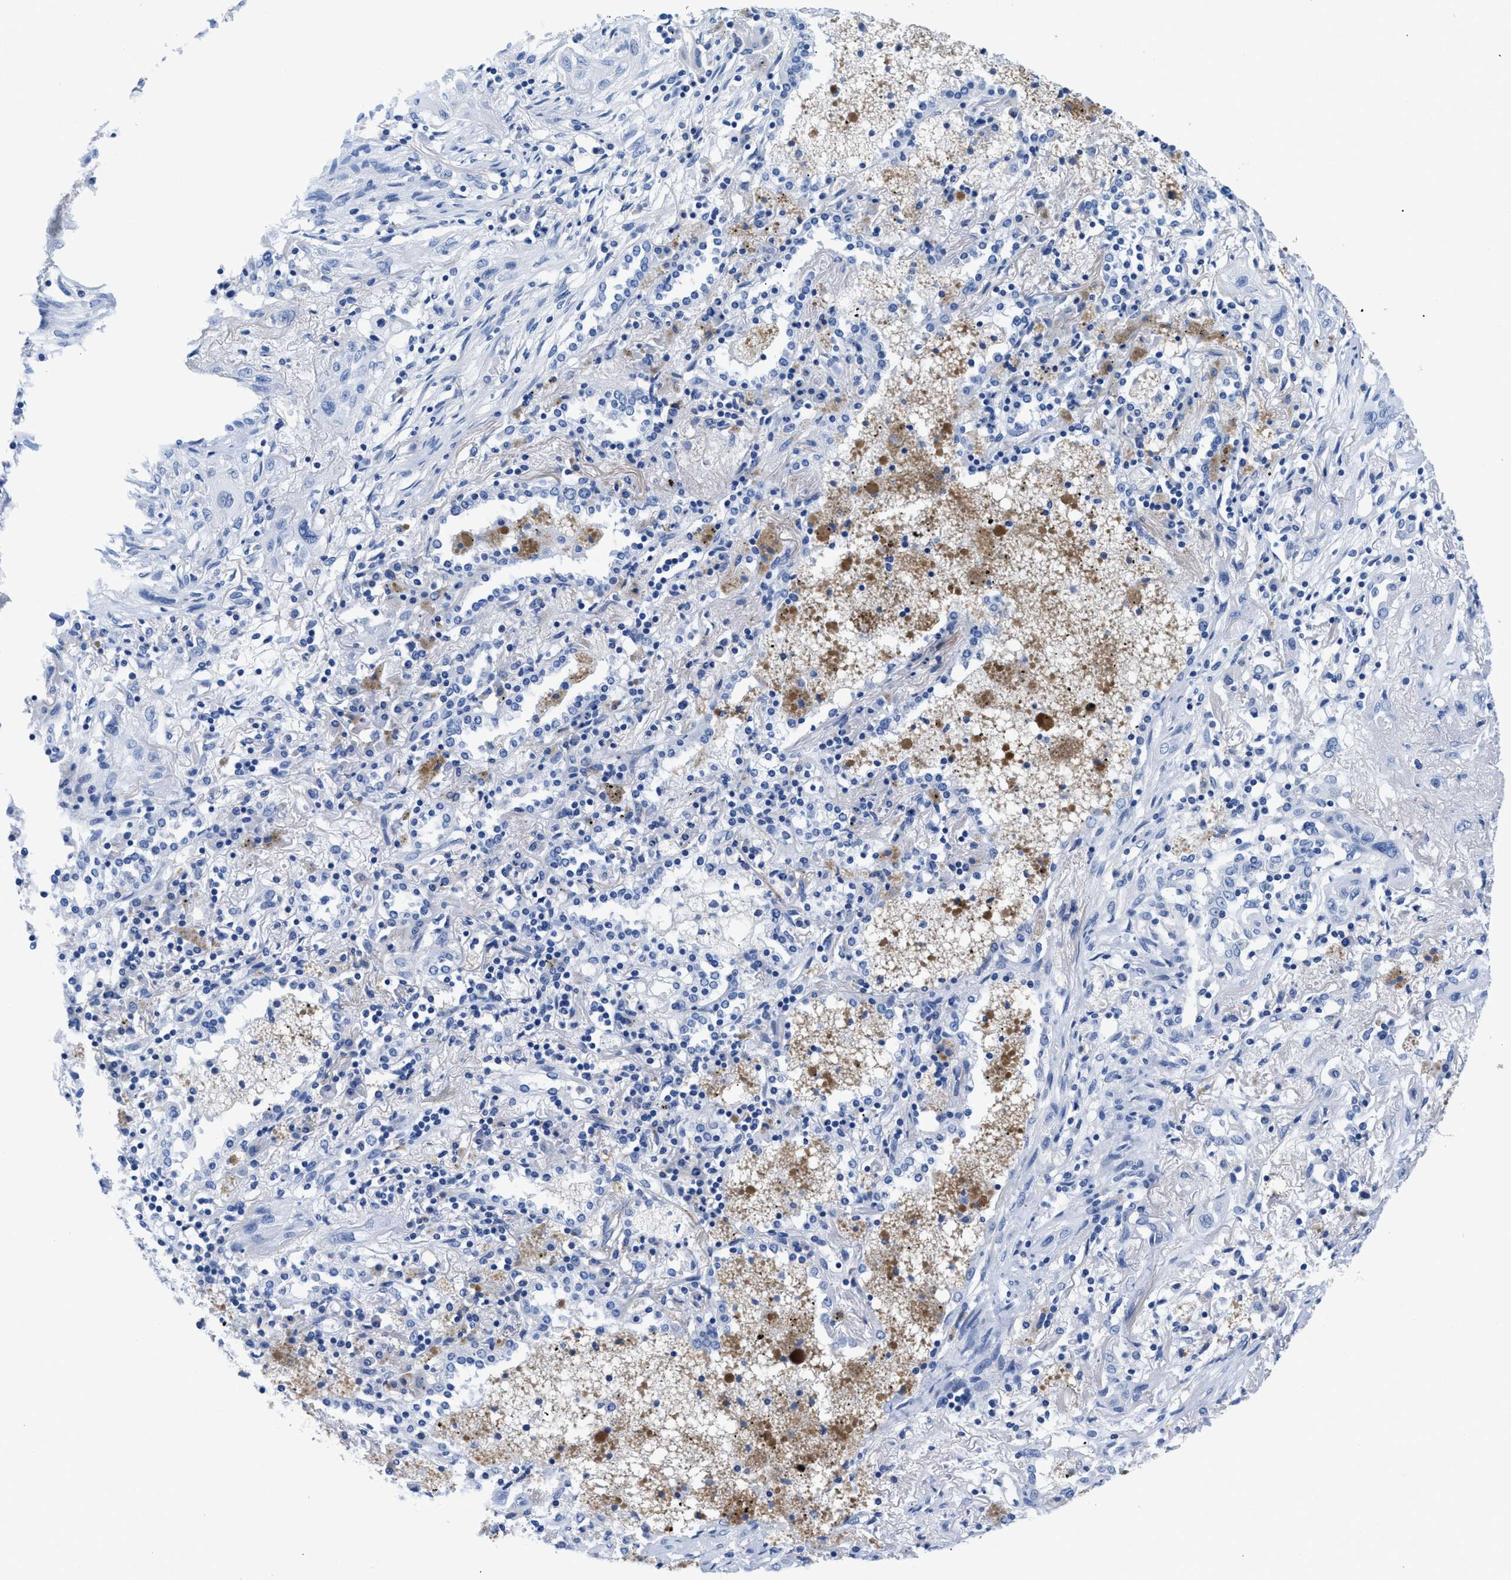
{"staining": {"intensity": "negative", "quantity": "none", "location": "none"}, "tissue": "lung cancer", "cell_type": "Tumor cells", "image_type": "cancer", "snomed": [{"axis": "morphology", "description": "Squamous cell carcinoma, NOS"}, {"axis": "topography", "description": "Lung"}], "caption": "This is a photomicrograph of immunohistochemistry (IHC) staining of lung cancer (squamous cell carcinoma), which shows no expression in tumor cells.", "gene": "SLFN13", "patient": {"sex": "female", "age": 47}}